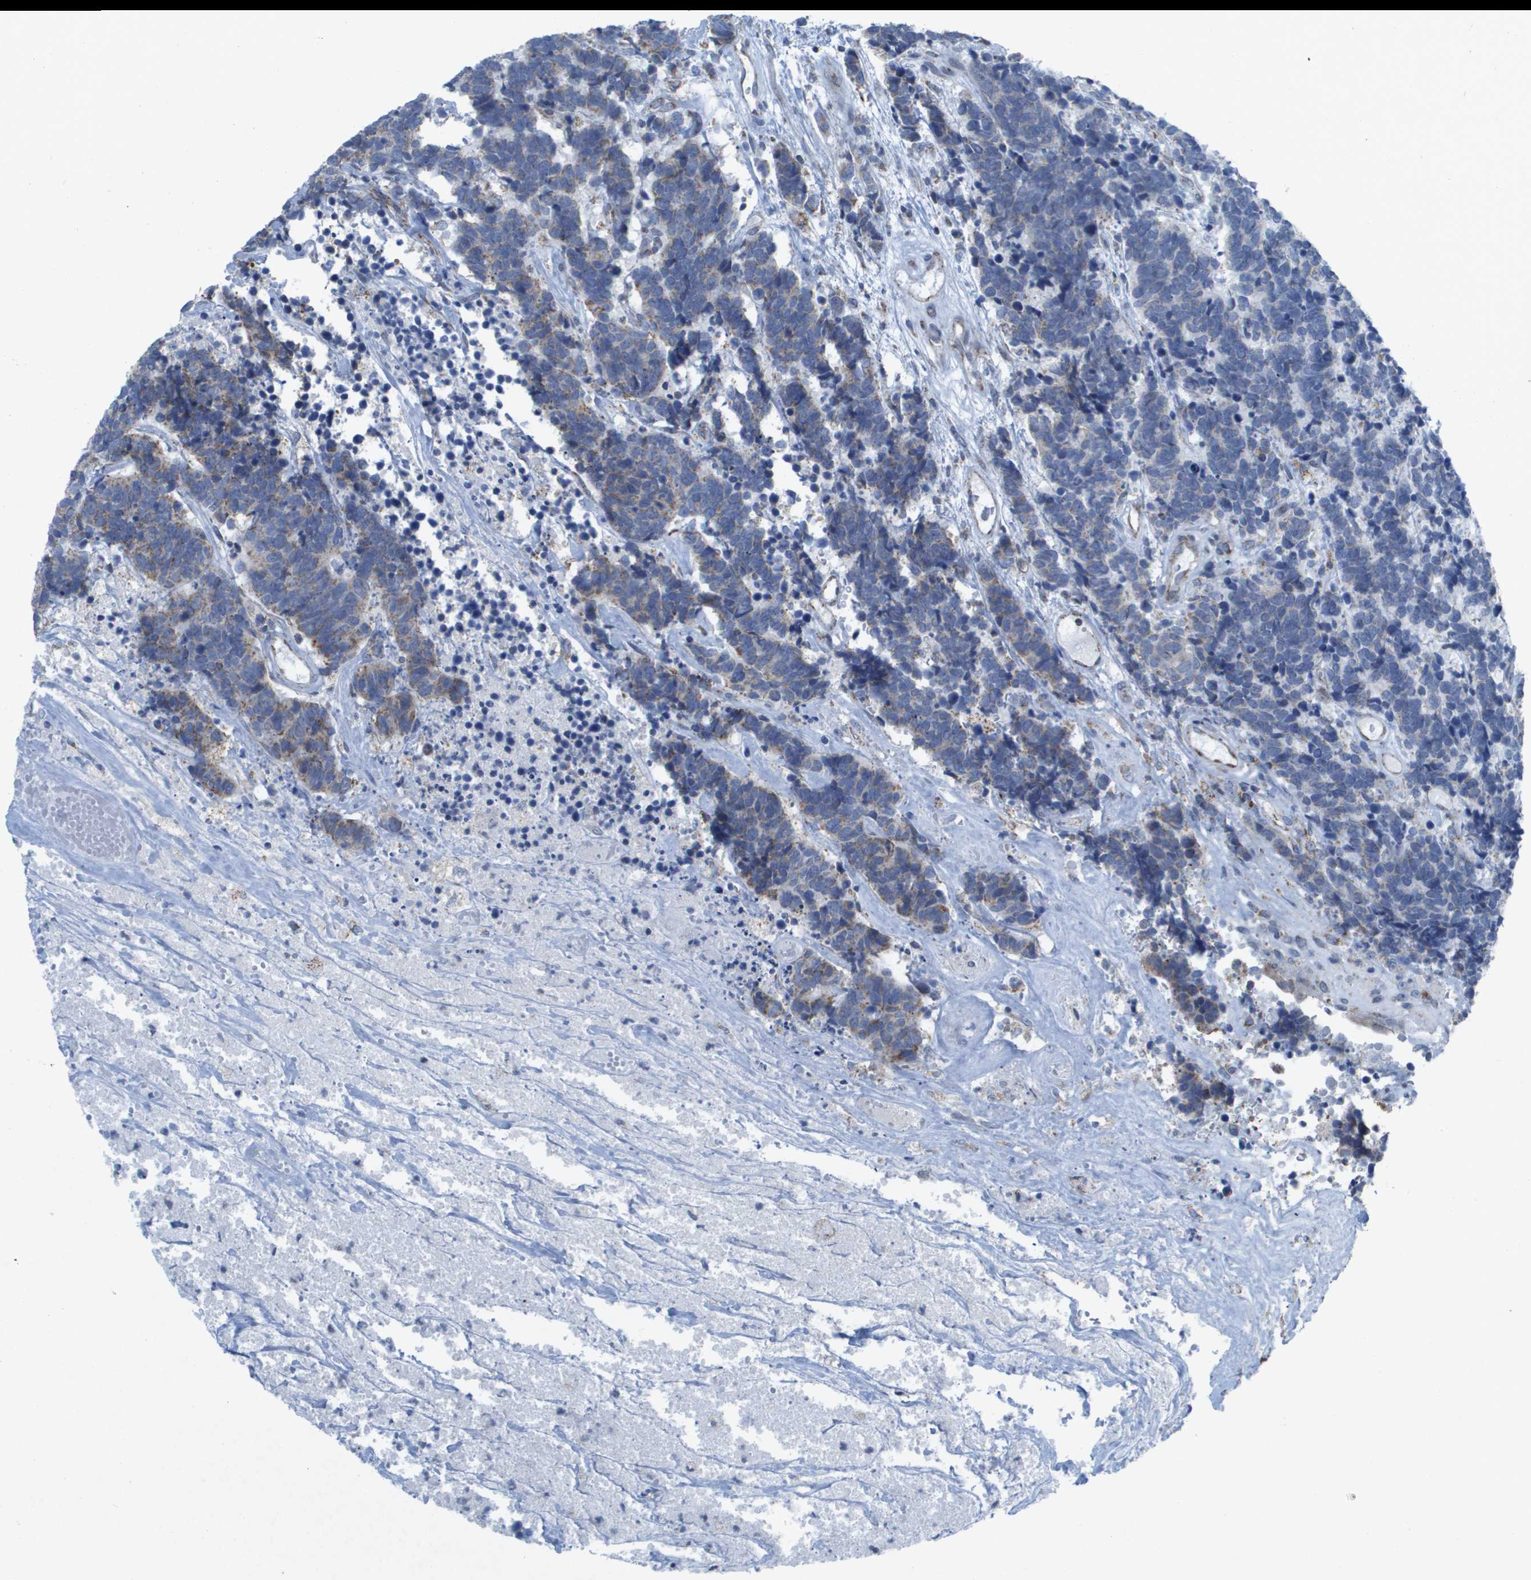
{"staining": {"intensity": "moderate", "quantity": "<25%", "location": "cytoplasmic/membranous"}, "tissue": "carcinoid", "cell_type": "Tumor cells", "image_type": "cancer", "snomed": [{"axis": "morphology", "description": "Carcinoma, NOS"}, {"axis": "morphology", "description": "Carcinoid, malignant, NOS"}, {"axis": "topography", "description": "Urinary bladder"}], "caption": "Carcinoid (malignant) was stained to show a protein in brown. There is low levels of moderate cytoplasmic/membranous expression in about <25% of tumor cells. Nuclei are stained in blue.", "gene": "TMEM223", "patient": {"sex": "male", "age": 57}}